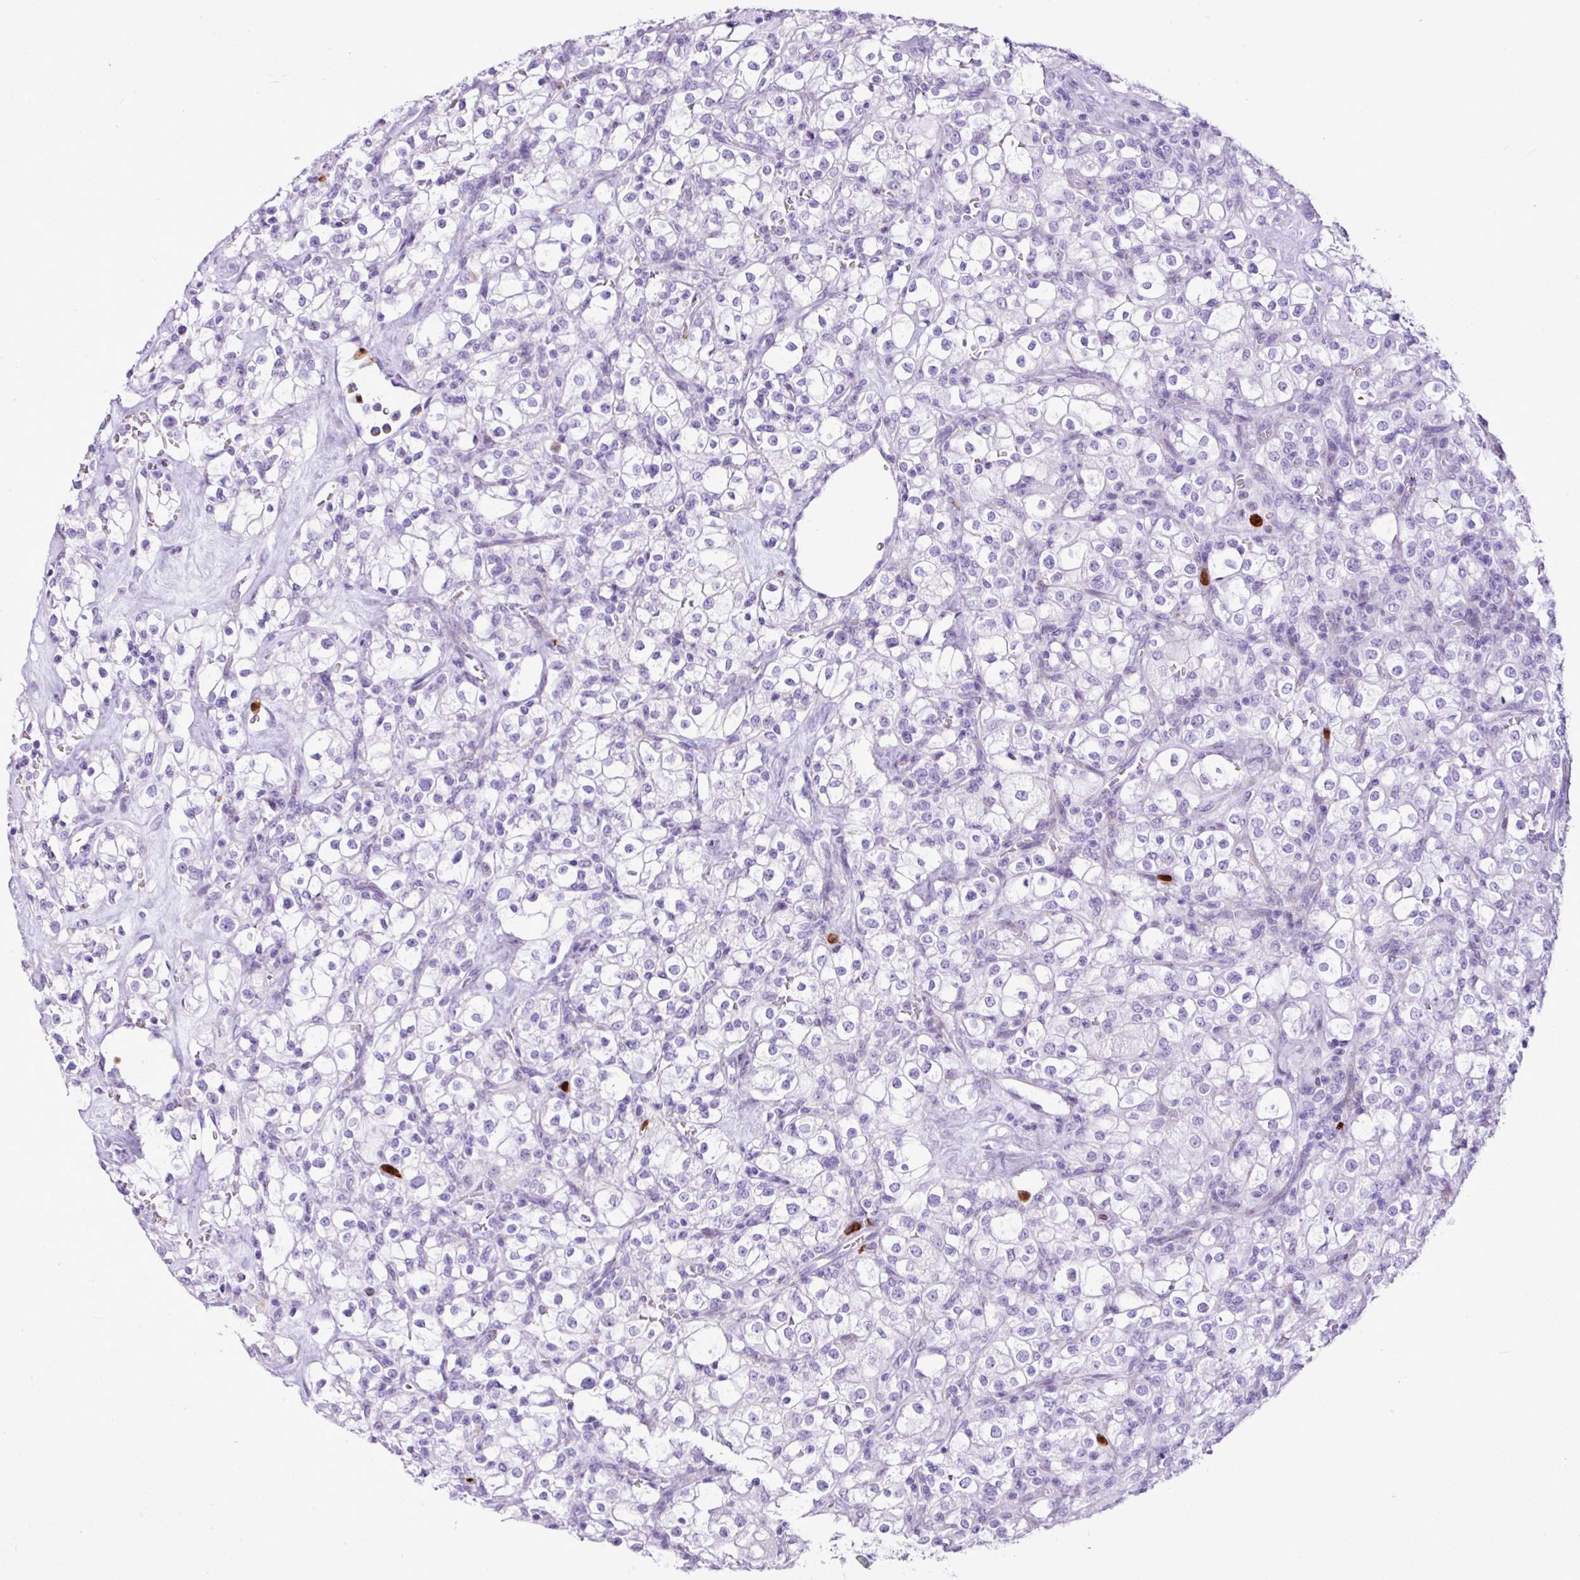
{"staining": {"intensity": "negative", "quantity": "none", "location": "none"}, "tissue": "renal cancer", "cell_type": "Tumor cells", "image_type": "cancer", "snomed": [{"axis": "morphology", "description": "Adenocarcinoma, NOS"}, {"axis": "topography", "description": "Kidney"}], "caption": "Immunohistochemistry (IHC) histopathology image of human renal cancer stained for a protein (brown), which reveals no staining in tumor cells. (DAB (3,3'-diaminobenzidine) immunohistochemistry (IHC) with hematoxylin counter stain).", "gene": "RCAN2", "patient": {"sex": "female", "age": 74}}